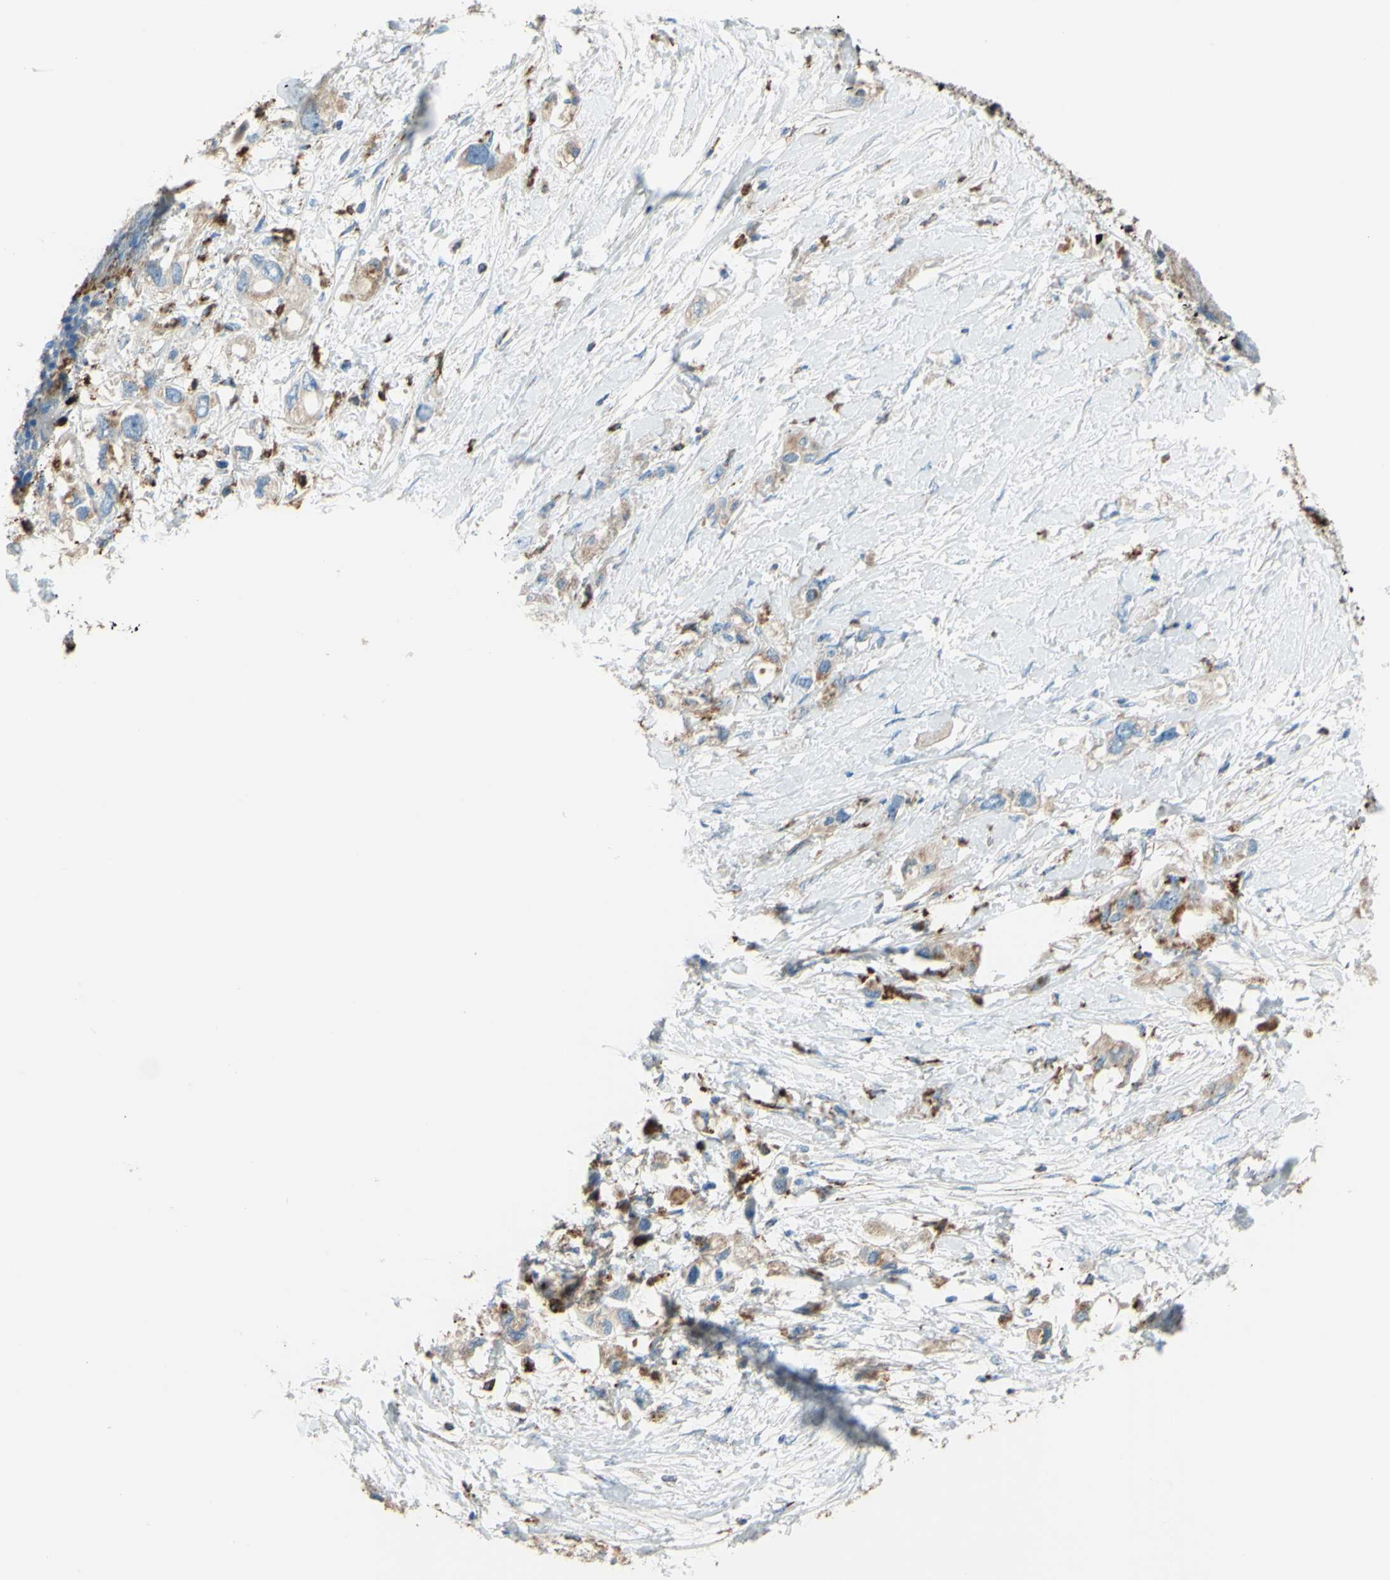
{"staining": {"intensity": "weak", "quantity": ">75%", "location": "cytoplasmic/membranous"}, "tissue": "pancreatic cancer", "cell_type": "Tumor cells", "image_type": "cancer", "snomed": [{"axis": "morphology", "description": "Adenocarcinoma, NOS"}, {"axis": "topography", "description": "Pancreas"}], "caption": "Pancreatic cancer (adenocarcinoma) tissue shows weak cytoplasmic/membranous staining in about >75% of tumor cells, visualized by immunohistochemistry. The staining was performed using DAB (3,3'-diaminobenzidine) to visualize the protein expression in brown, while the nuclei were stained in blue with hematoxylin (Magnification: 20x).", "gene": "CTSD", "patient": {"sex": "female", "age": 56}}